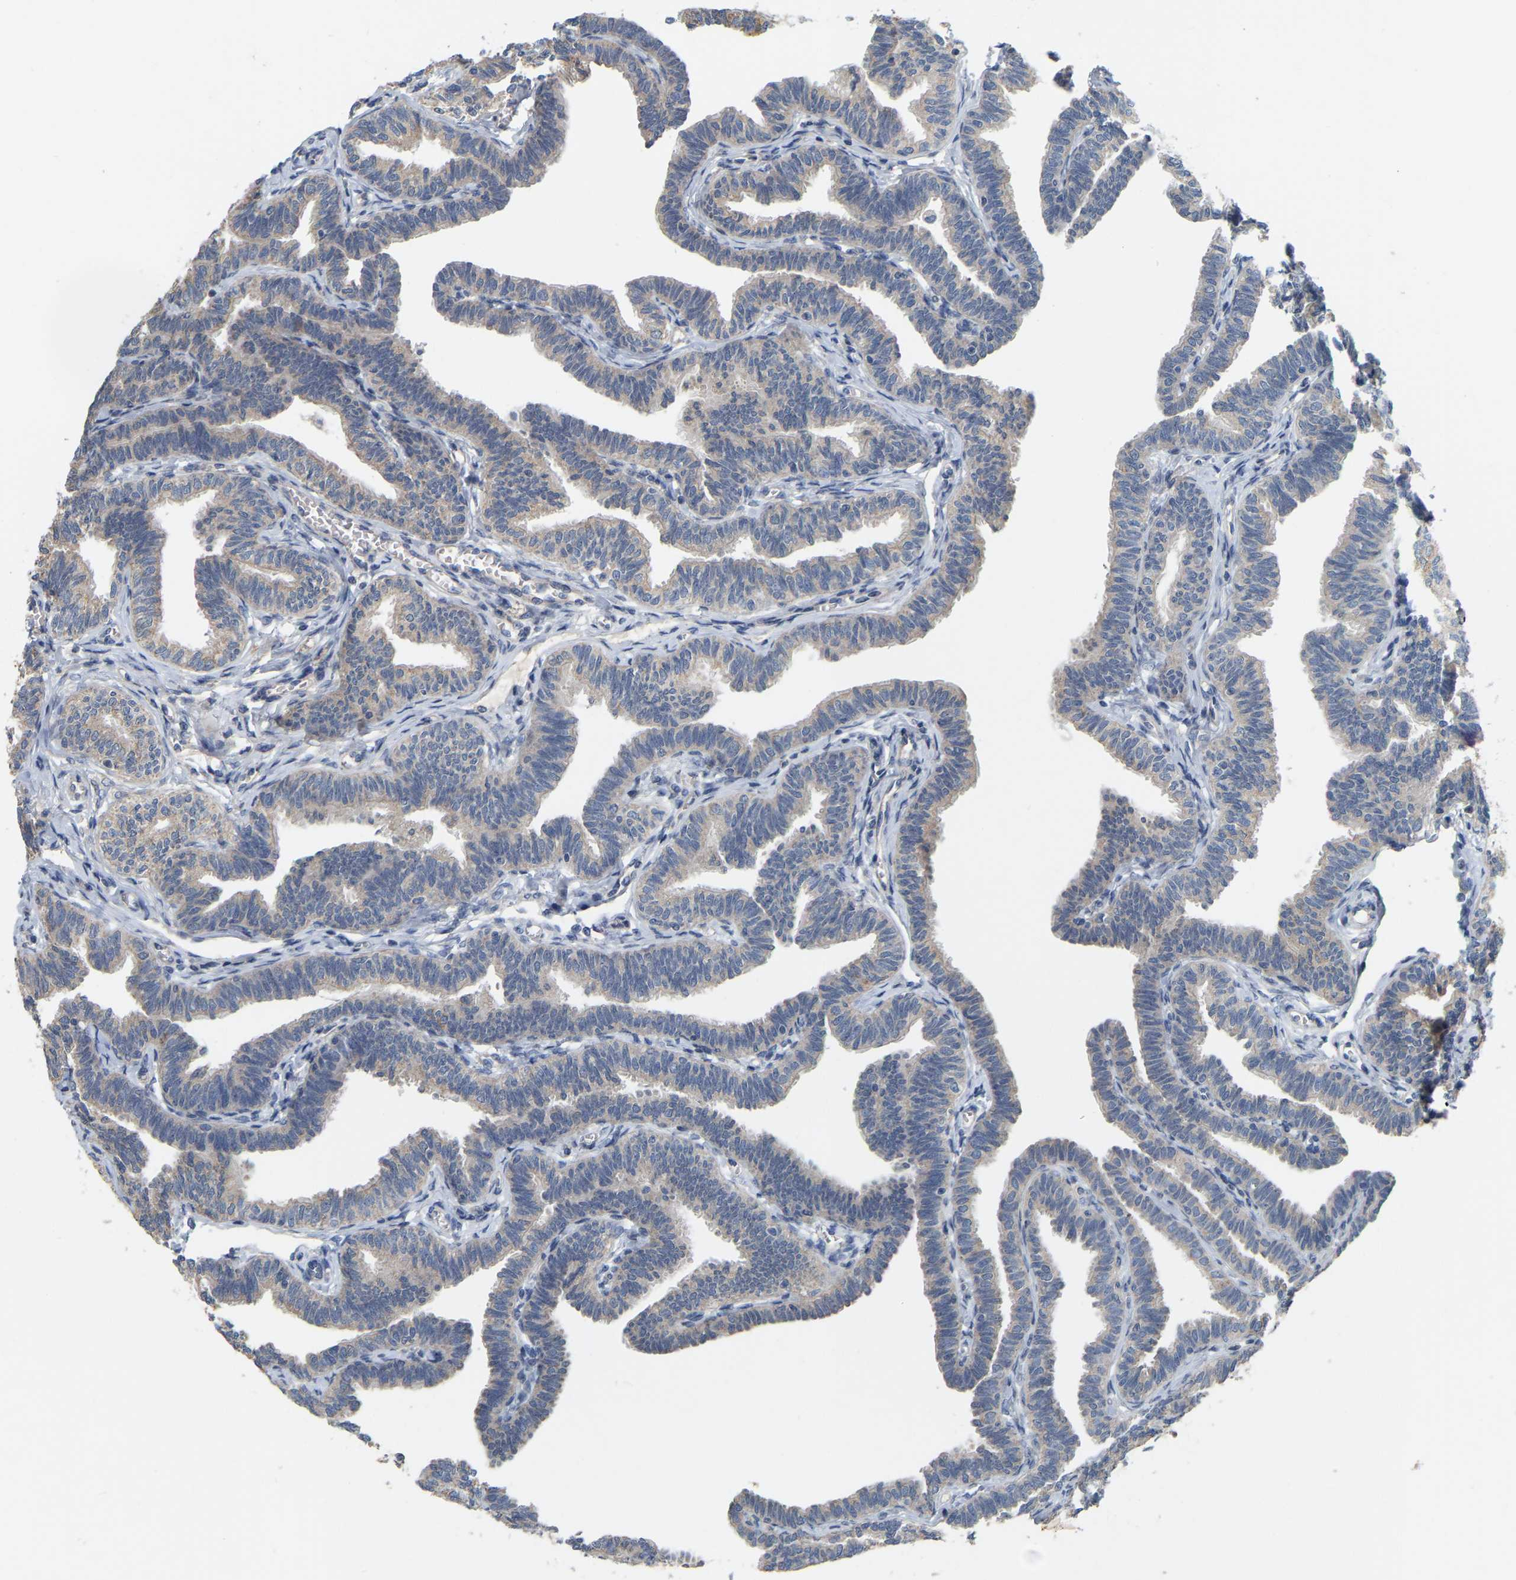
{"staining": {"intensity": "weak", "quantity": "<25%", "location": "cytoplasmic/membranous"}, "tissue": "fallopian tube", "cell_type": "Glandular cells", "image_type": "normal", "snomed": [{"axis": "morphology", "description": "Normal tissue, NOS"}, {"axis": "topography", "description": "Fallopian tube"}, {"axis": "topography", "description": "Ovary"}], "caption": "The photomicrograph displays no significant staining in glandular cells of fallopian tube.", "gene": "SSH1", "patient": {"sex": "female", "age": 23}}